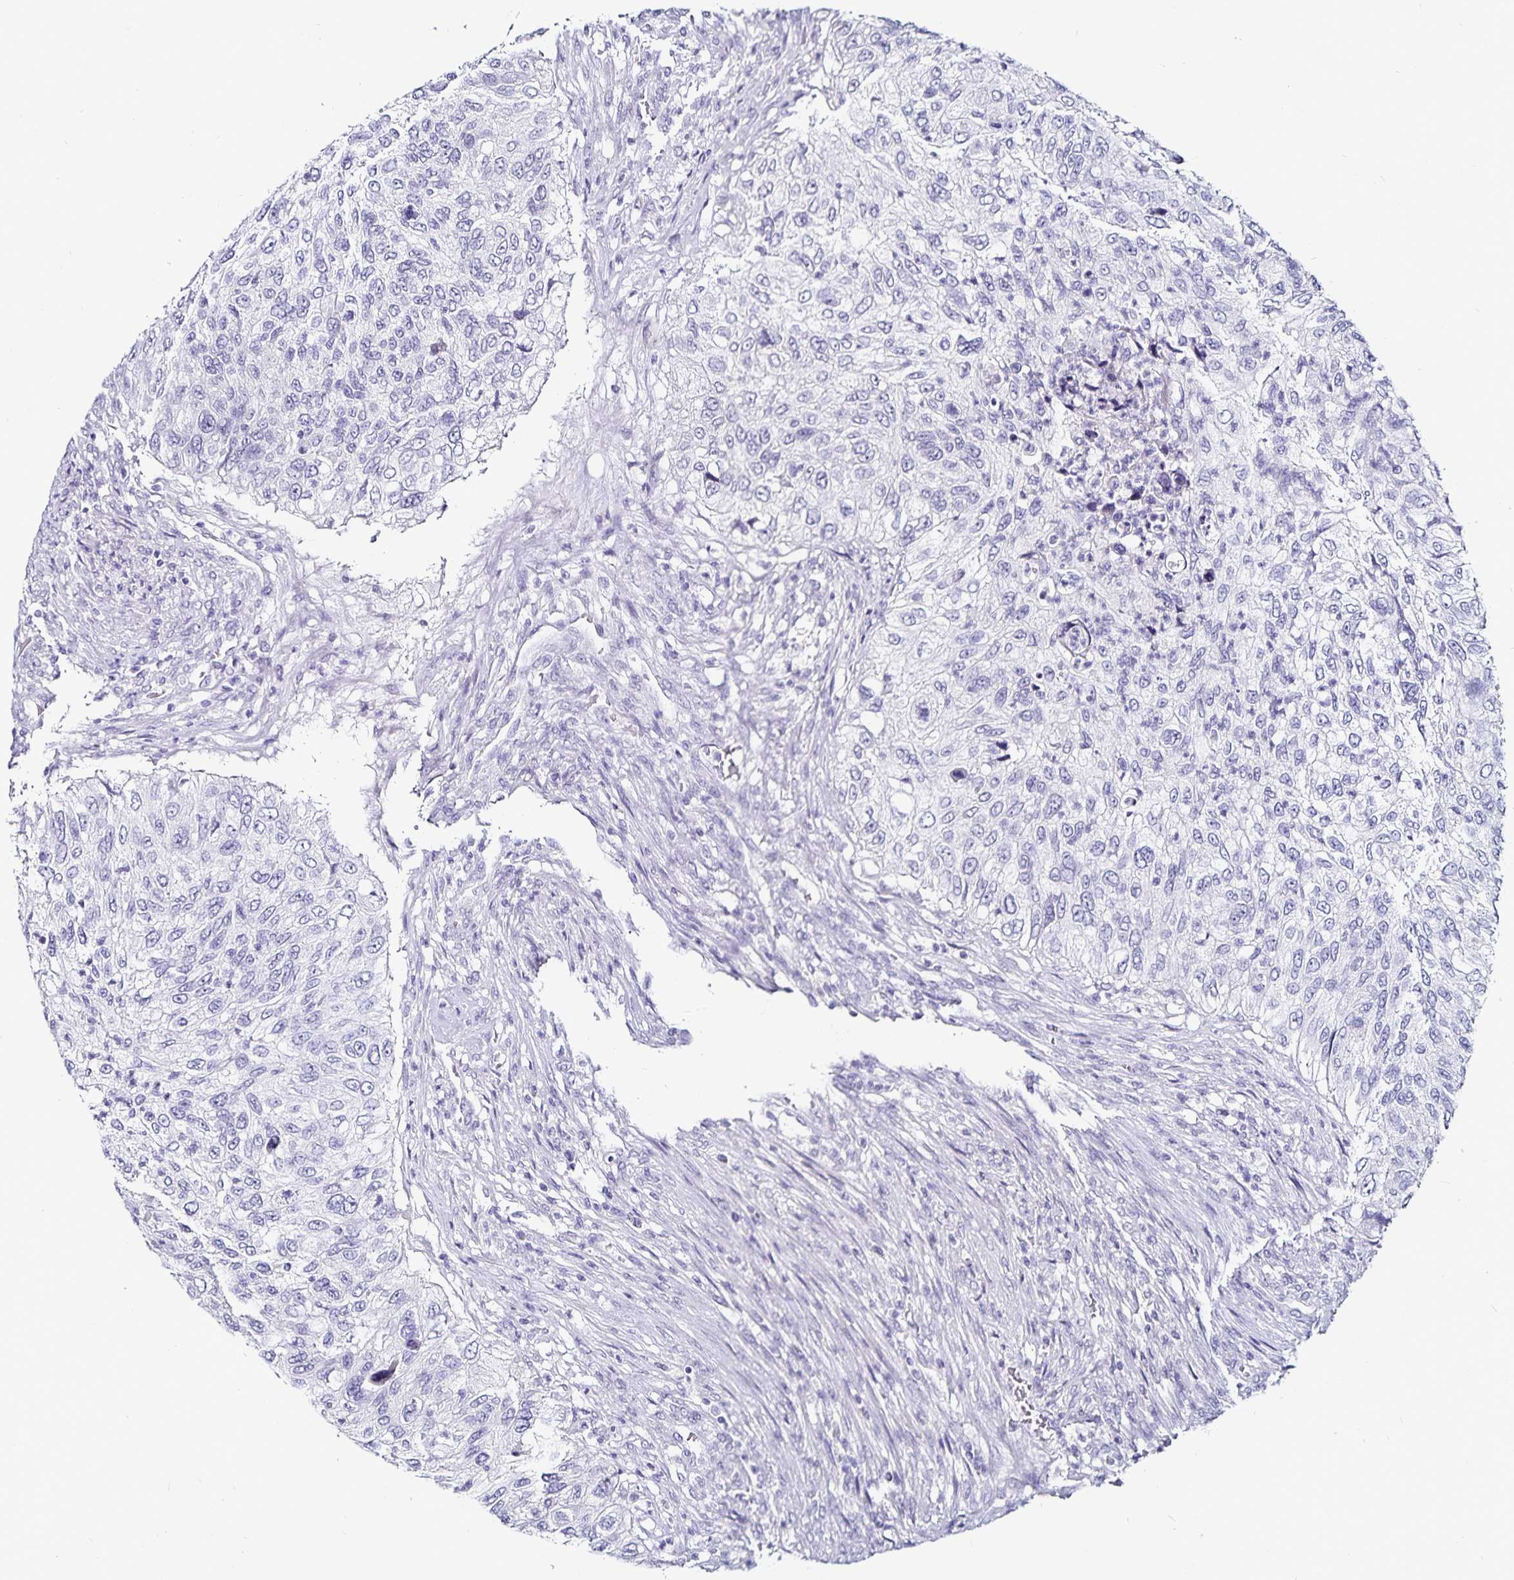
{"staining": {"intensity": "negative", "quantity": "none", "location": "none"}, "tissue": "urothelial cancer", "cell_type": "Tumor cells", "image_type": "cancer", "snomed": [{"axis": "morphology", "description": "Urothelial carcinoma, High grade"}, {"axis": "topography", "description": "Urinary bladder"}], "caption": "Immunohistochemistry histopathology image of human high-grade urothelial carcinoma stained for a protein (brown), which demonstrates no expression in tumor cells.", "gene": "TSPAN7", "patient": {"sex": "female", "age": 60}}